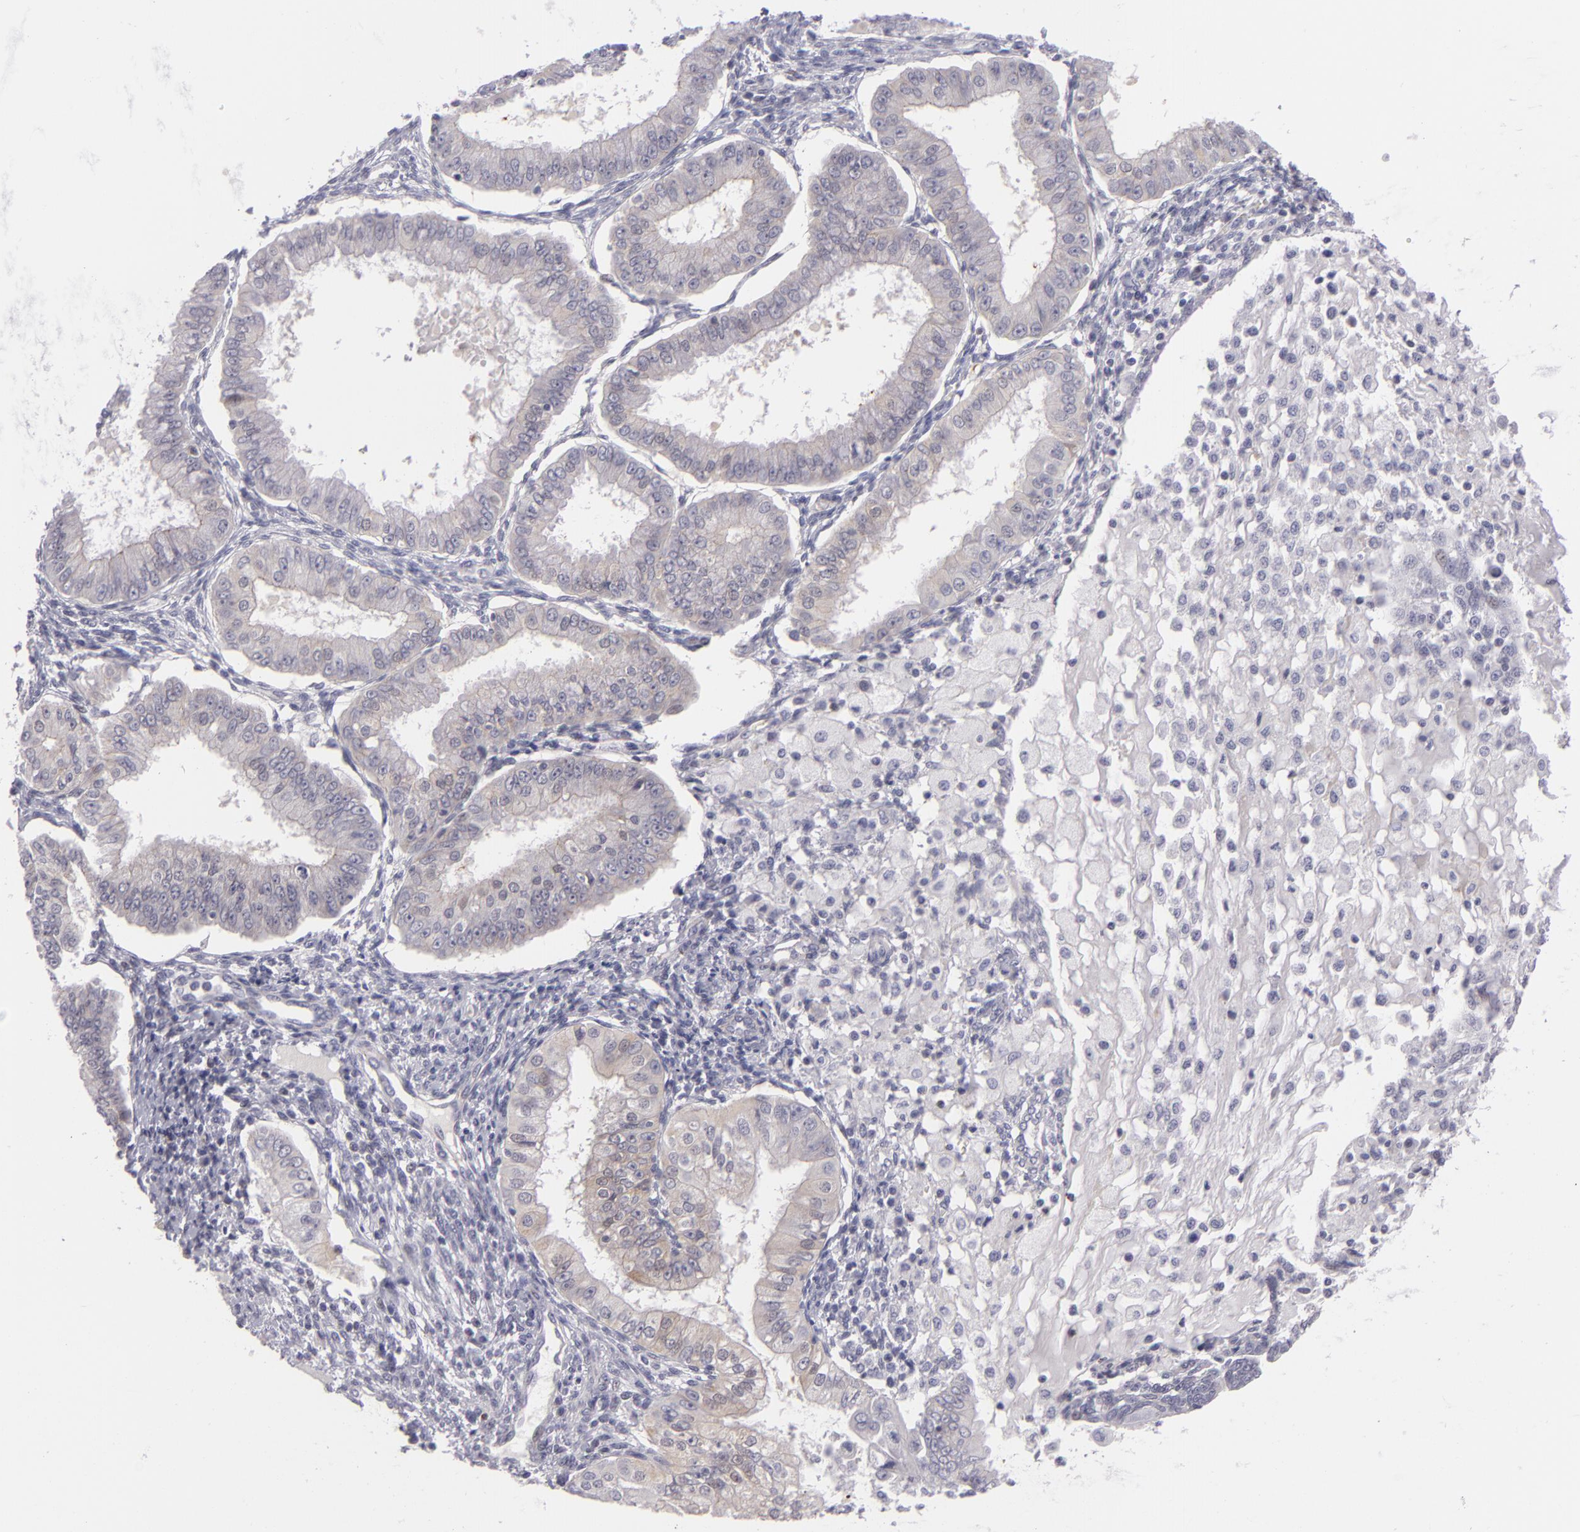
{"staining": {"intensity": "moderate", "quantity": ">75%", "location": "cytoplasmic/membranous"}, "tissue": "endometrial cancer", "cell_type": "Tumor cells", "image_type": "cancer", "snomed": [{"axis": "morphology", "description": "Adenocarcinoma, NOS"}, {"axis": "topography", "description": "Endometrium"}], "caption": "Immunohistochemical staining of endometrial cancer exhibits medium levels of moderate cytoplasmic/membranous protein expression in about >75% of tumor cells.", "gene": "CTNNB1", "patient": {"sex": "female", "age": 76}}